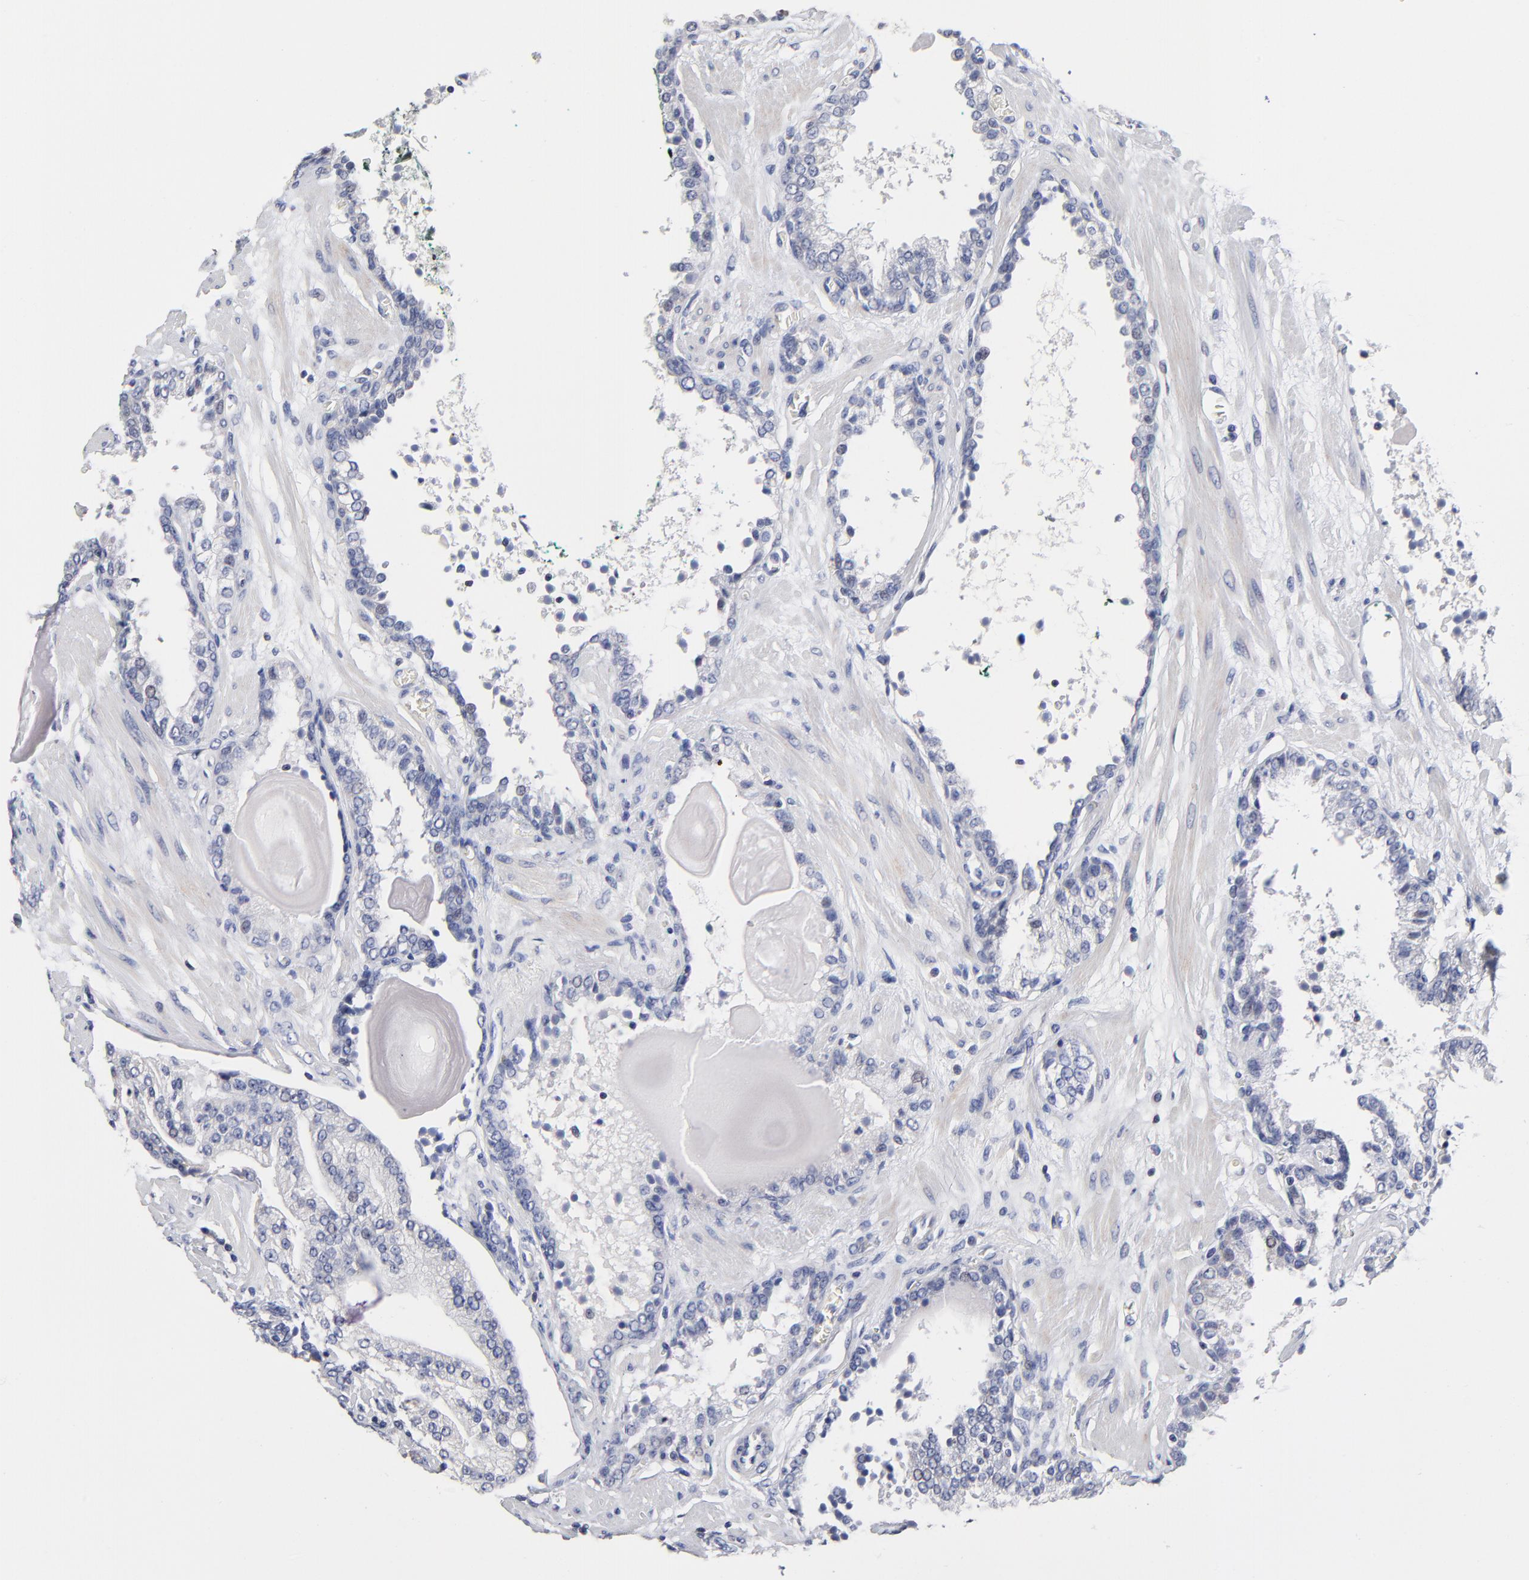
{"staining": {"intensity": "negative", "quantity": "none", "location": "none"}, "tissue": "prostate cancer", "cell_type": "Tumor cells", "image_type": "cancer", "snomed": [{"axis": "morphology", "description": "Adenocarcinoma, Medium grade"}, {"axis": "topography", "description": "Prostate"}], "caption": "The immunohistochemistry micrograph has no significant positivity in tumor cells of prostate medium-grade adenocarcinoma tissue.", "gene": "TRAT1", "patient": {"sex": "male", "age": 70}}